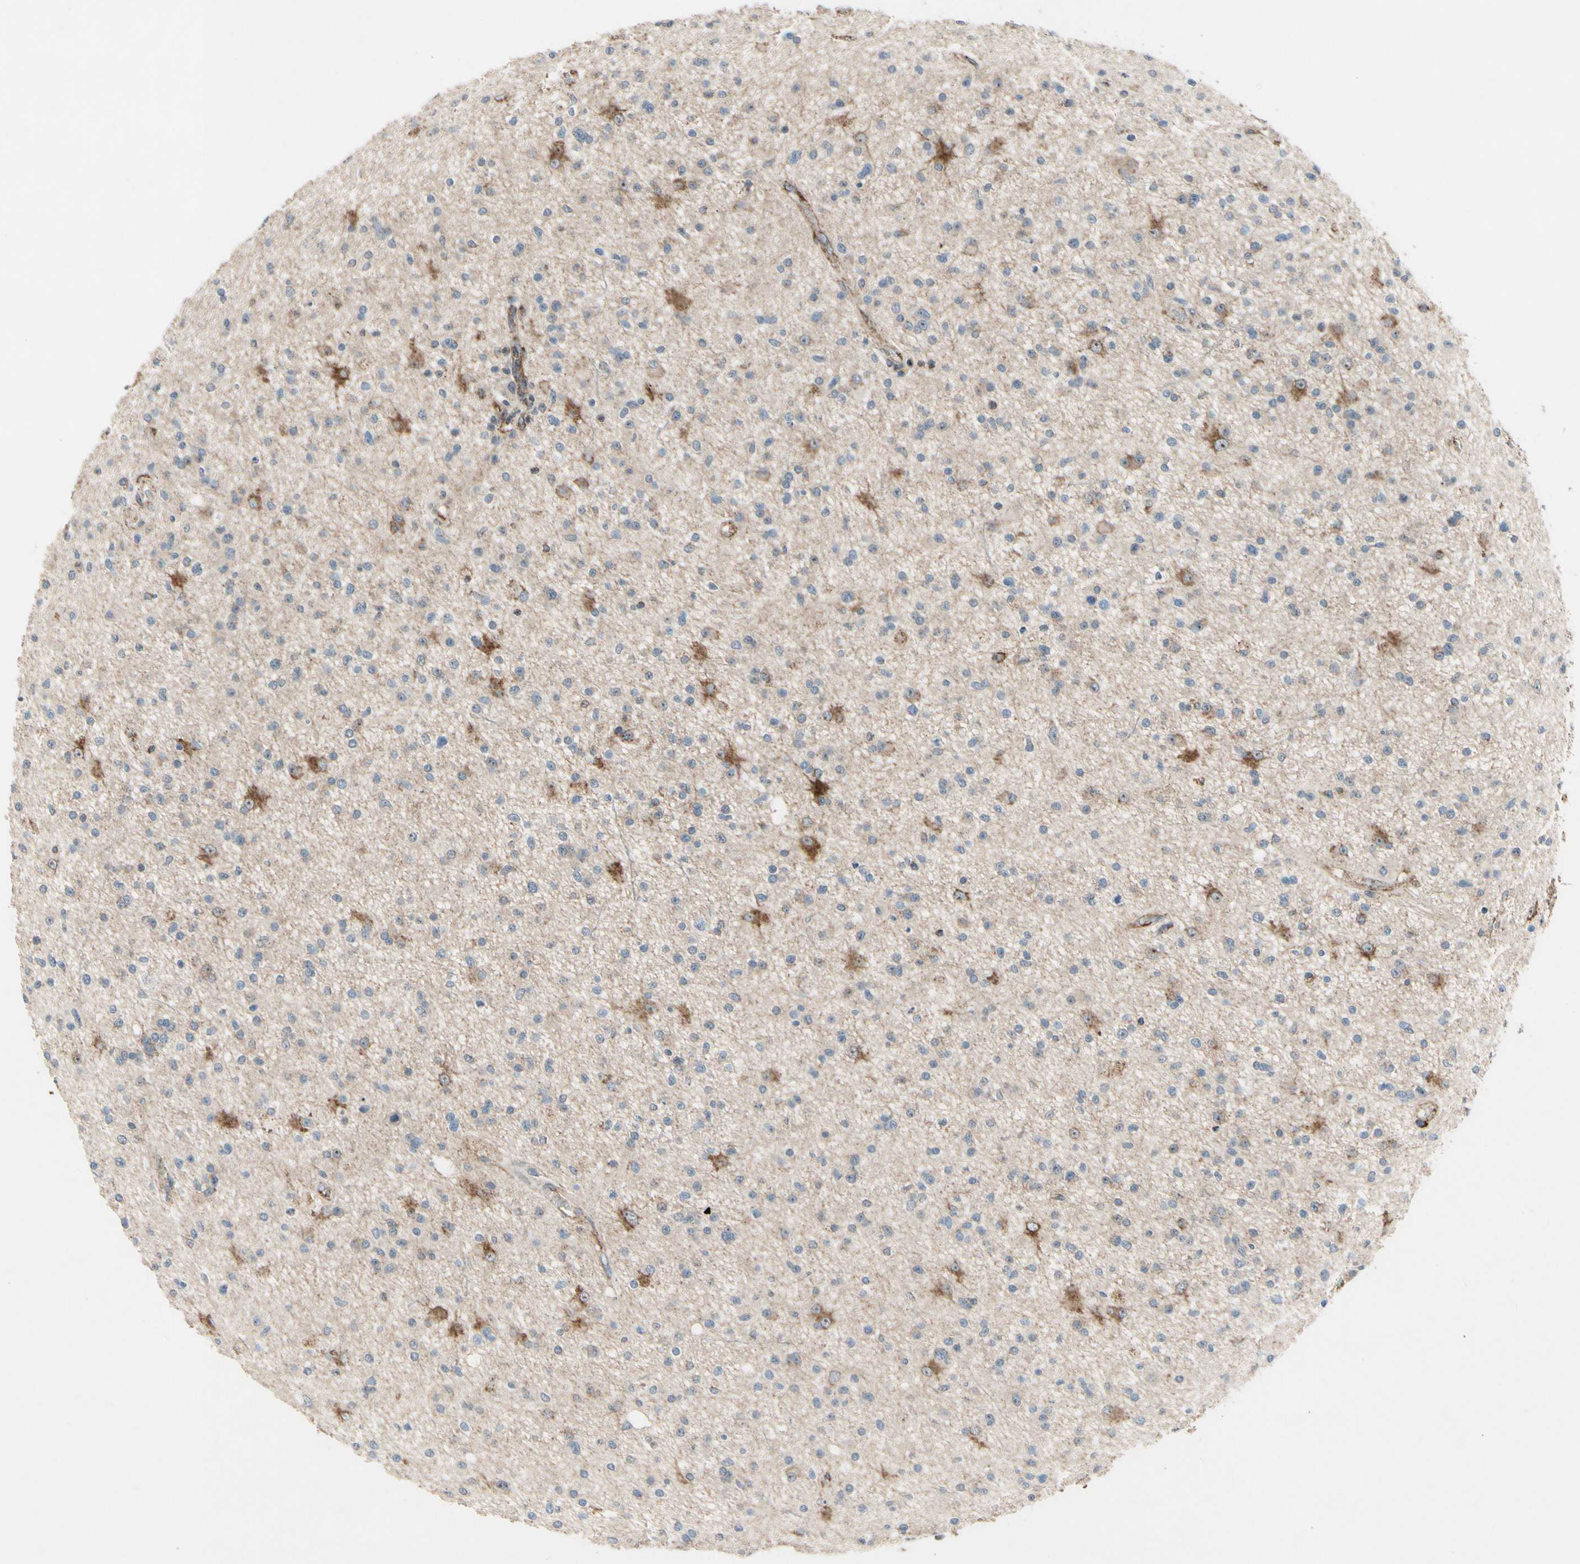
{"staining": {"intensity": "weak", "quantity": ">75%", "location": "cytoplasmic/membranous"}, "tissue": "glioma", "cell_type": "Tumor cells", "image_type": "cancer", "snomed": [{"axis": "morphology", "description": "Glioma, malignant, High grade"}, {"axis": "topography", "description": "Brain"}], "caption": "Malignant high-grade glioma stained with a protein marker displays weak staining in tumor cells.", "gene": "CPT1A", "patient": {"sex": "male", "age": 33}}